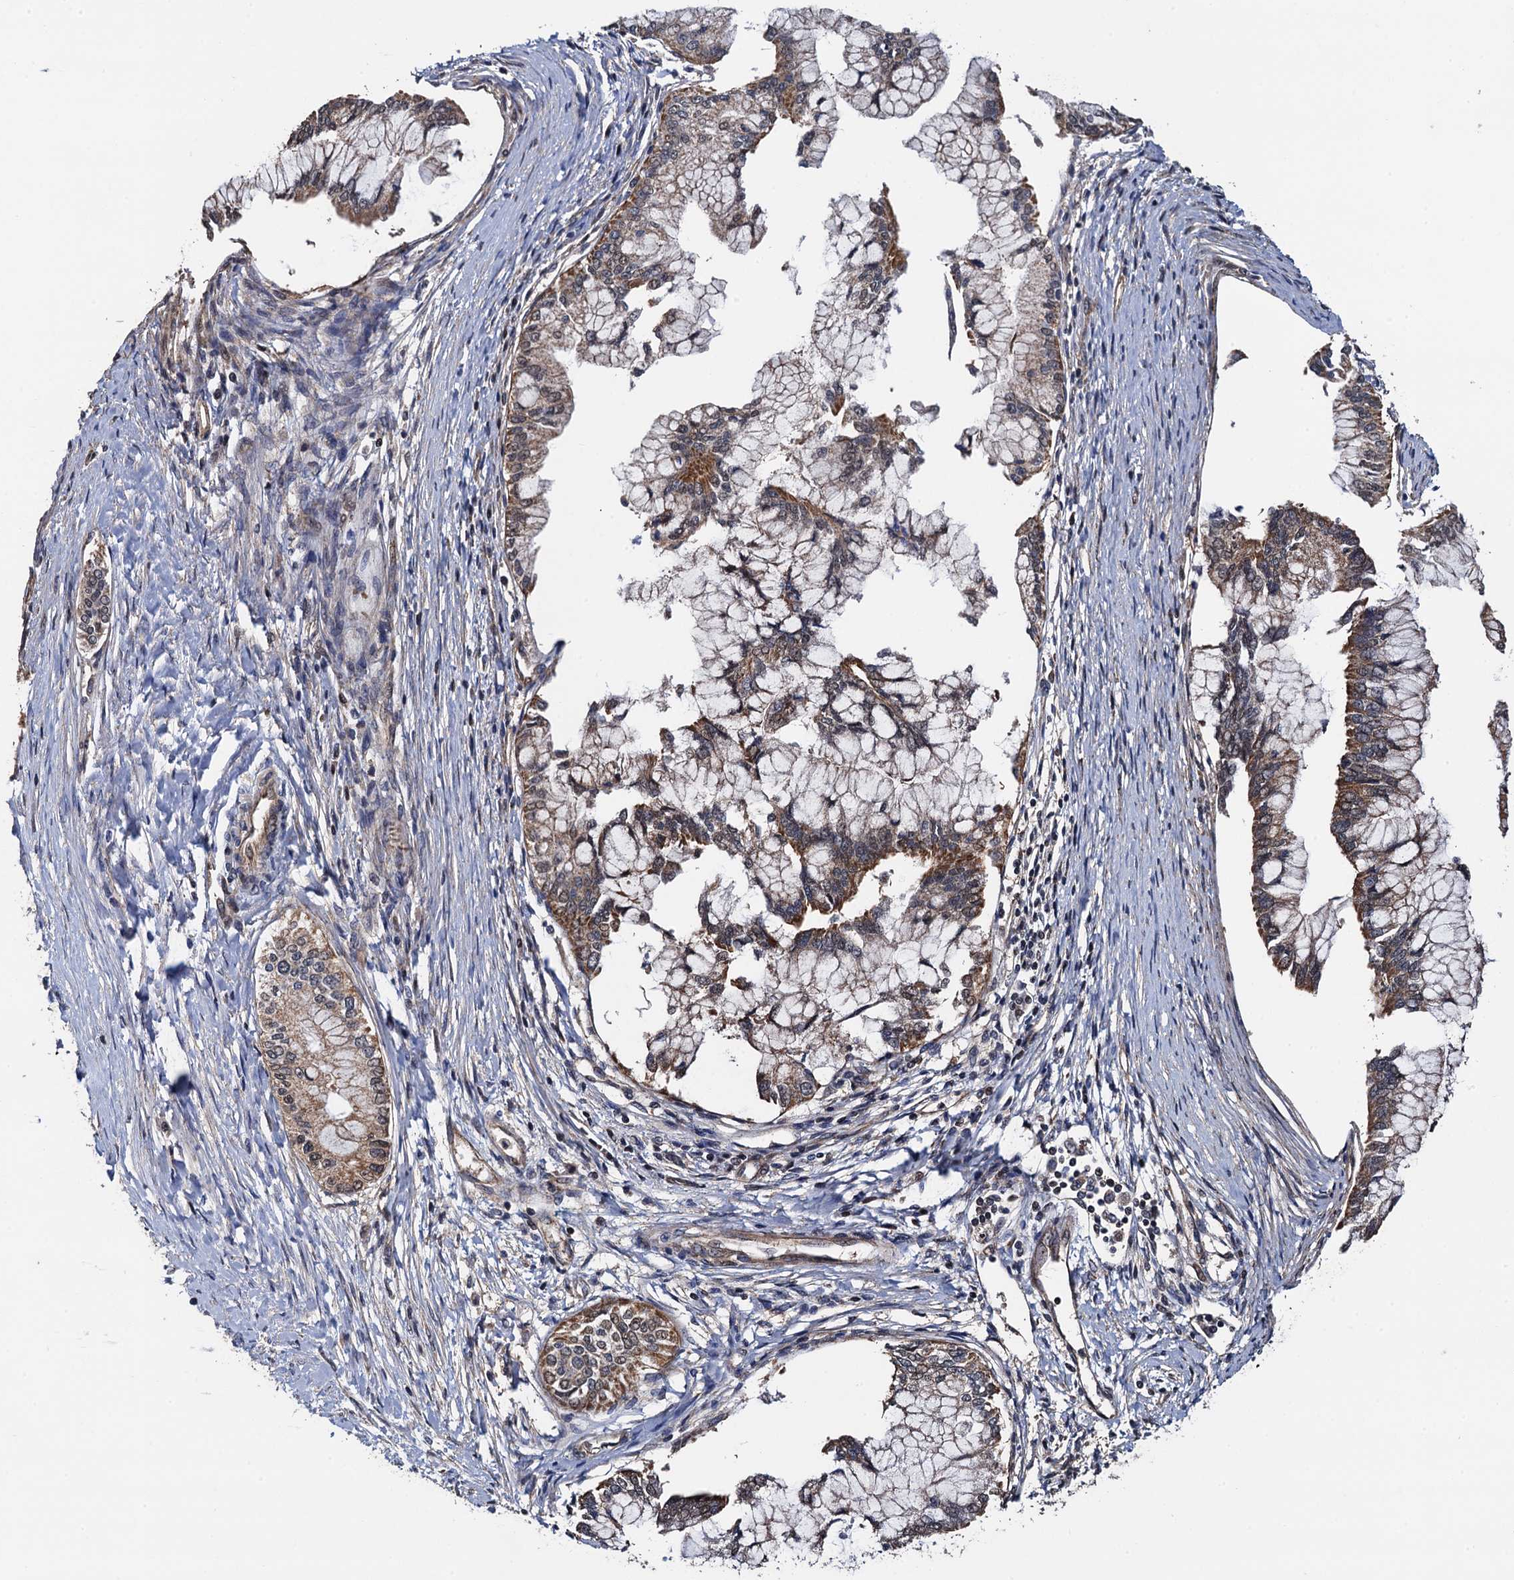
{"staining": {"intensity": "moderate", "quantity": ">75%", "location": "cytoplasmic/membranous"}, "tissue": "pancreatic cancer", "cell_type": "Tumor cells", "image_type": "cancer", "snomed": [{"axis": "morphology", "description": "Adenocarcinoma, NOS"}, {"axis": "topography", "description": "Pancreas"}], "caption": "Immunohistochemical staining of human pancreatic adenocarcinoma demonstrates moderate cytoplasmic/membranous protein staining in about >75% of tumor cells.", "gene": "PTCD3", "patient": {"sex": "male", "age": 46}}